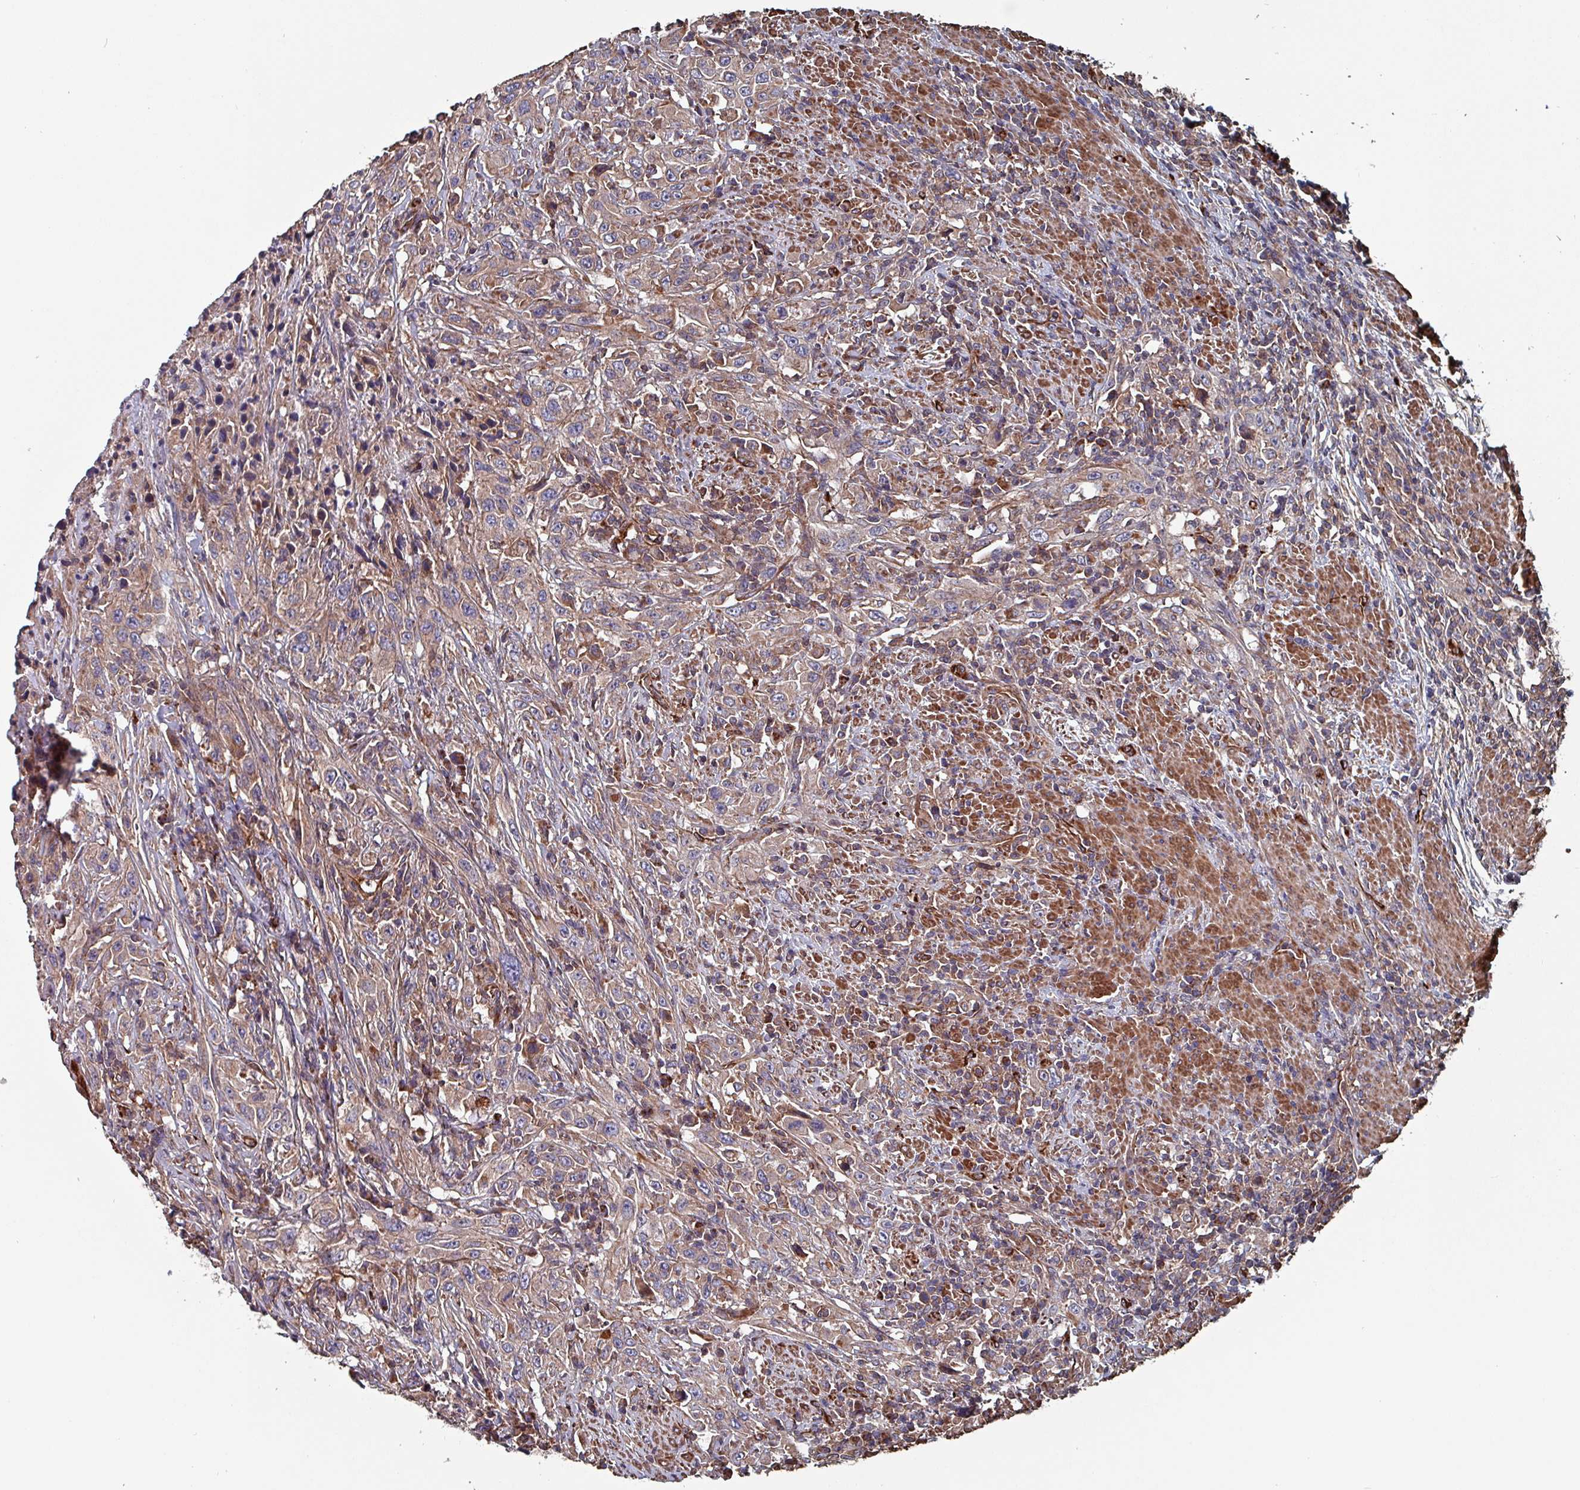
{"staining": {"intensity": "weak", "quantity": "<25%", "location": "cytoplasmic/membranous"}, "tissue": "urothelial cancer", "cell_type": "Tumor cells", "image_type": "cancer", "snomed": [{"axis": "morphology", "description": "Urothelial carcinoma, High grade"}, {"axis": "topography", "description": "Urinary bladder"}], "caption": "Immunohistochemistry (IHC) image of urothelial cancer stained for a protein (brown), which shows no positivity in tumor cells.", "gene": "ANO10", "patient": {"sex": "male", "age": 61}}